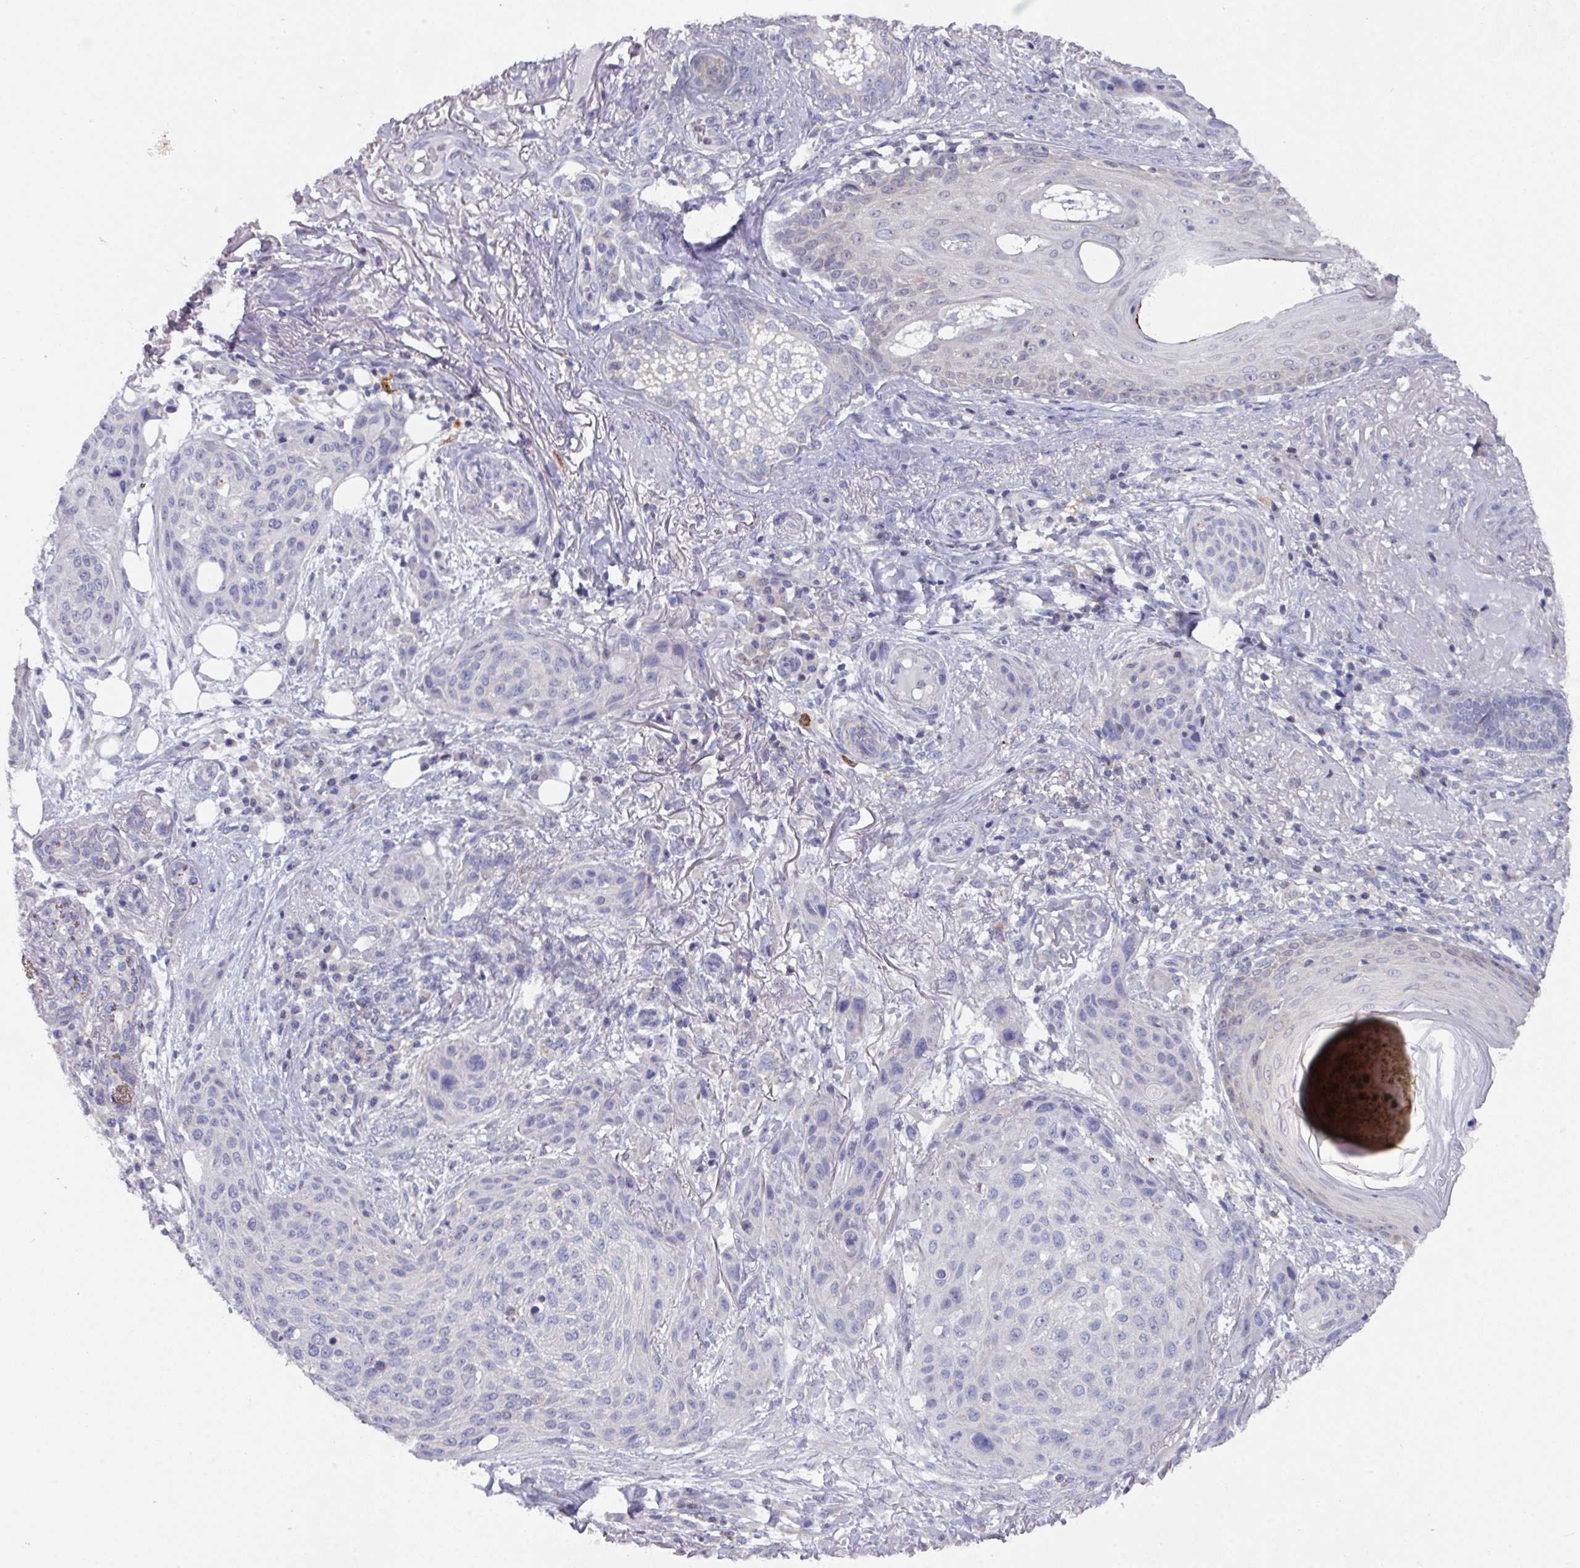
{"staining": {"intensity": "negative", "quantity": "none", "location": "none"}, "tissue": "skin cancer", "cell_type": "Tumor cells", "image_type": "cancer", "snomed": [{"axis": "morphology", "description": "Squamous cell carcinoma, NOS"}, {"axis": "topography", "description": "Skin"}], "caption": "The micrograph shows no significant staining in tumor cells of skin cancer (squamous cell carcinoma).", "gene": "DCAF12L2", "patient": {"sex": "female", "age": 87}}